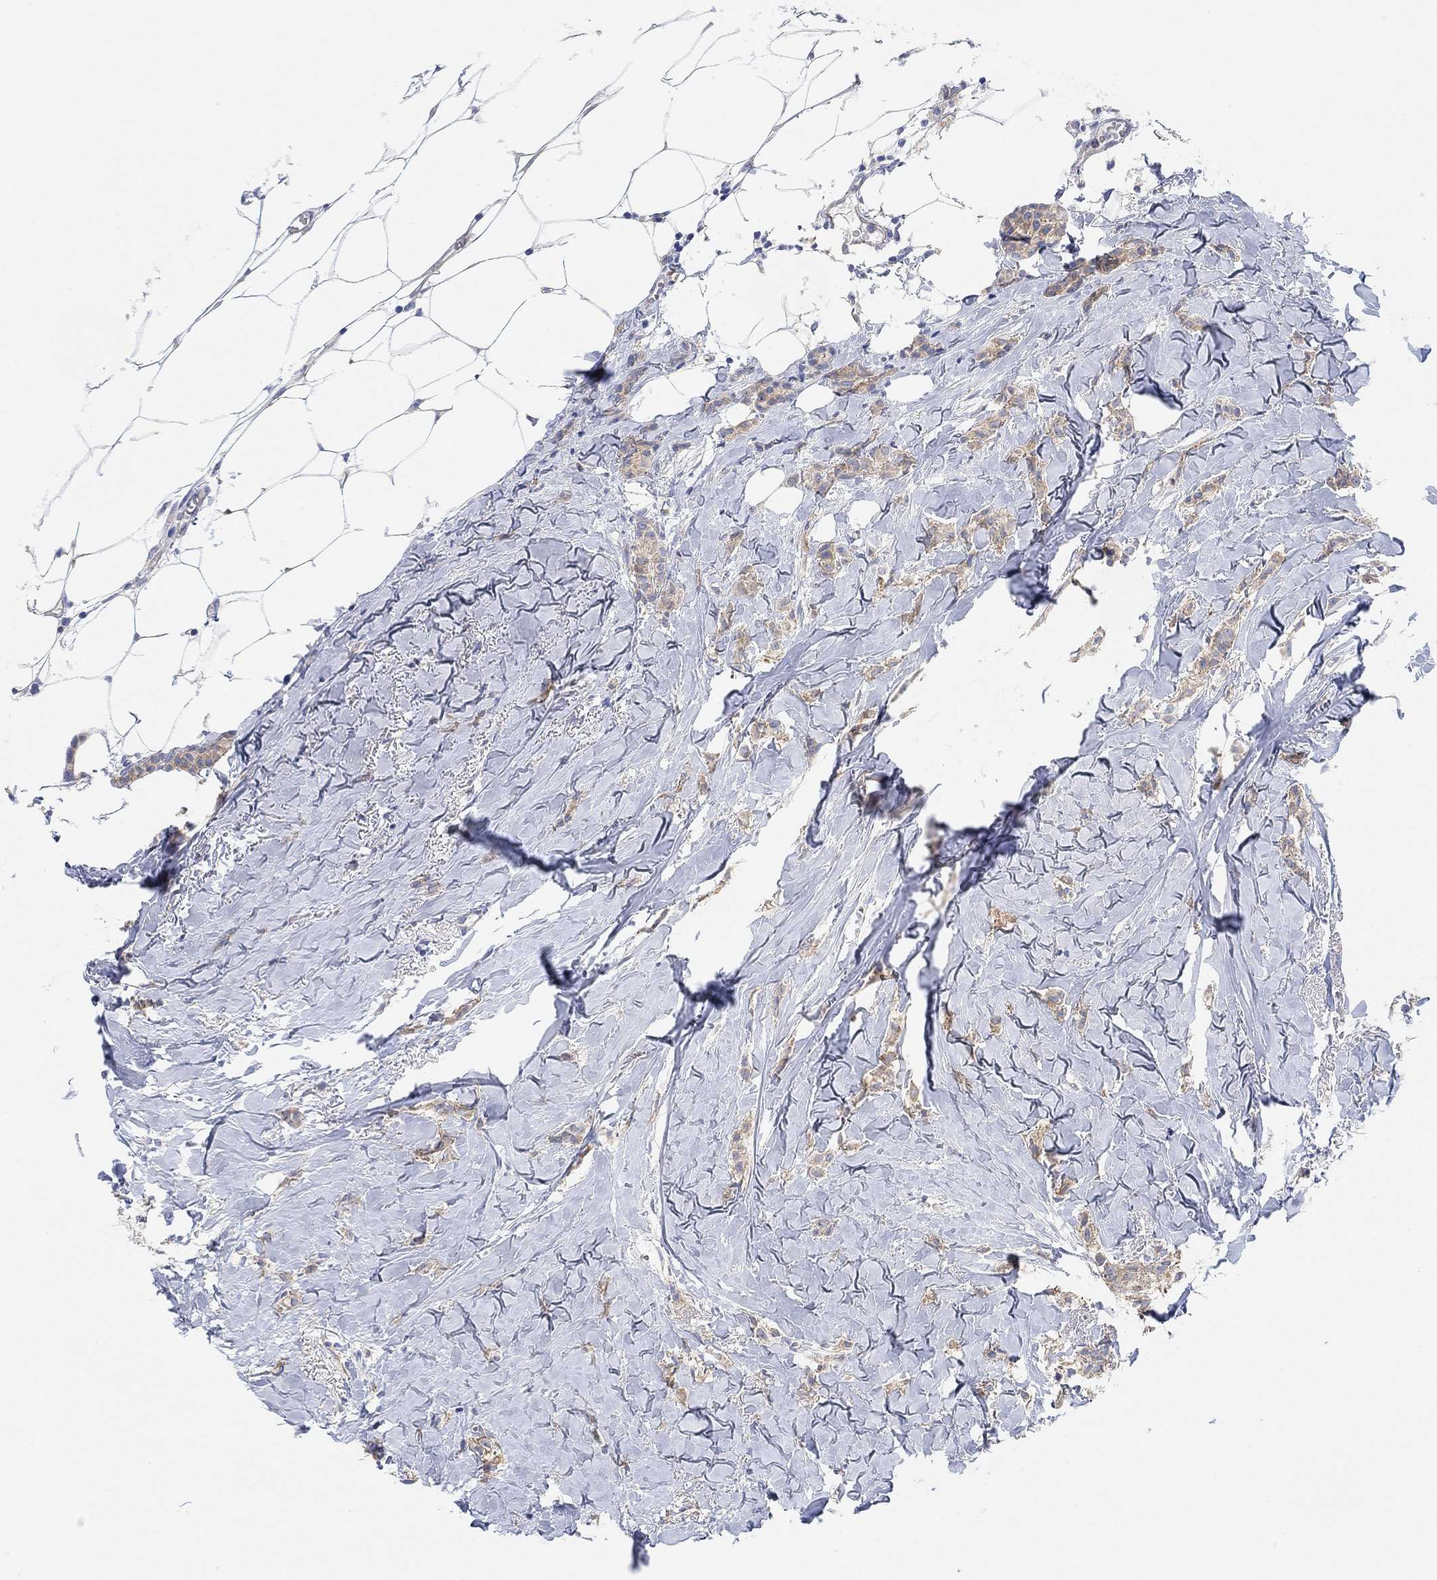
{"staining": {"intensity": "weak", "quantity": ">75%", "location": "cytoplasmic/membranous"}, "tissue": "breast cancer", "cell_type": "Tumor cells", "image_type": "cancer", "snomed": [{"axis": "morphology", "description": "Duct carcinoma"}, {"axis": "topography", "description": "Breast"}], "caption": "An immunohistochemistry micrograph of neoplastic tissue is shown. Protein staining in brown highlights weak cytoplasmic/membranous positivity in breast cancer (invasive ductal carcinoma) within tumor cells.", "gene": "RGS1", "patient": {"sex": "female", "age": 85}}